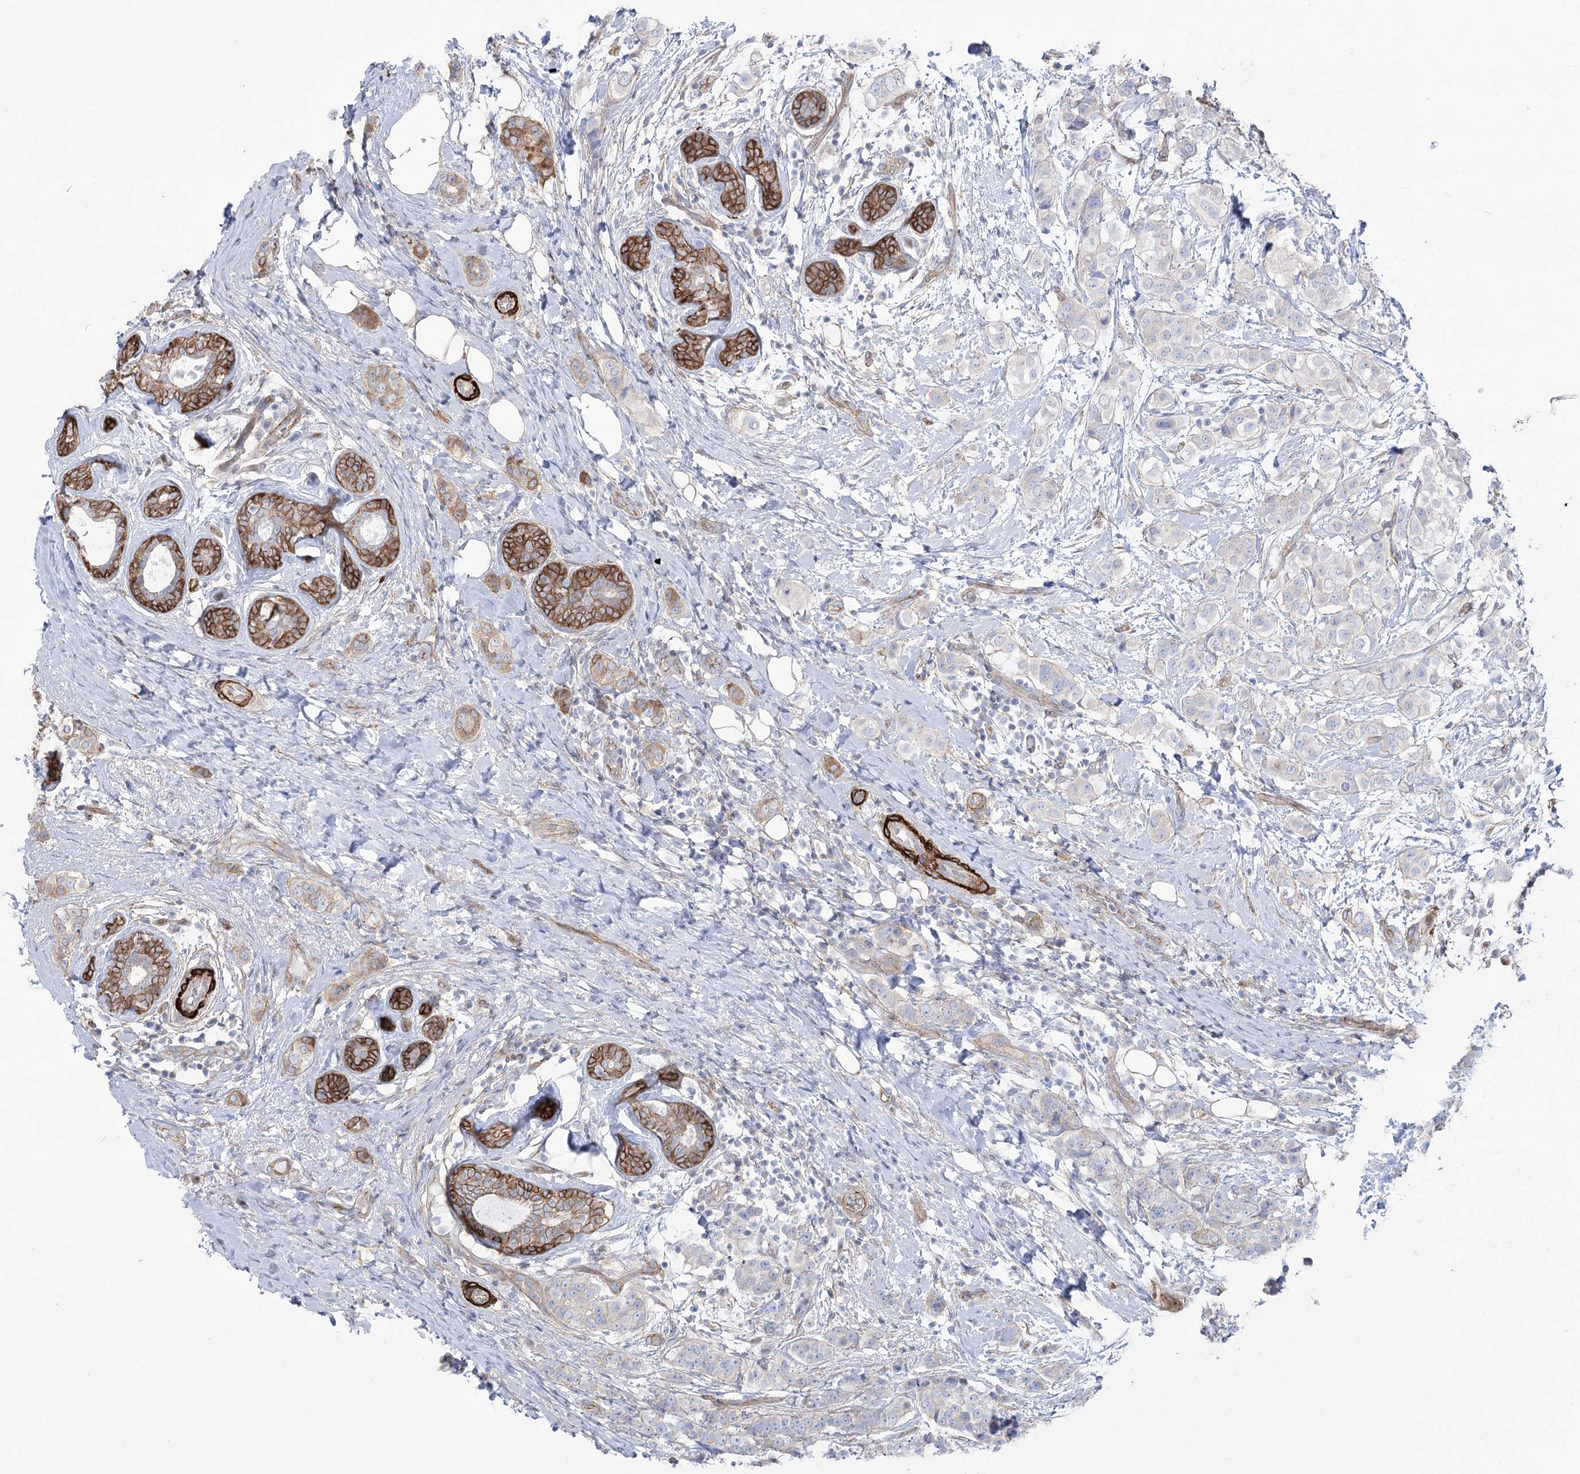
{"staining": {"intensity": "weak", "quantity": "<25%", "location": "cytoplasmic/membranous"}, "tissue": "breast cancer", "cell_type": "Tumor cells", "image_type": "cancer", "snomed": [{"axis": "morphology", "description": "Lobular carcinoma"}, {"axis": "topography", "description": "Breast"}], "caption": "The photomicrograph shows no significant staining in tumor cells of breast cancer (lobular carcinoma).", "gene": "PLEKHA5", "patient": {"sex": "female", "age": 51}}